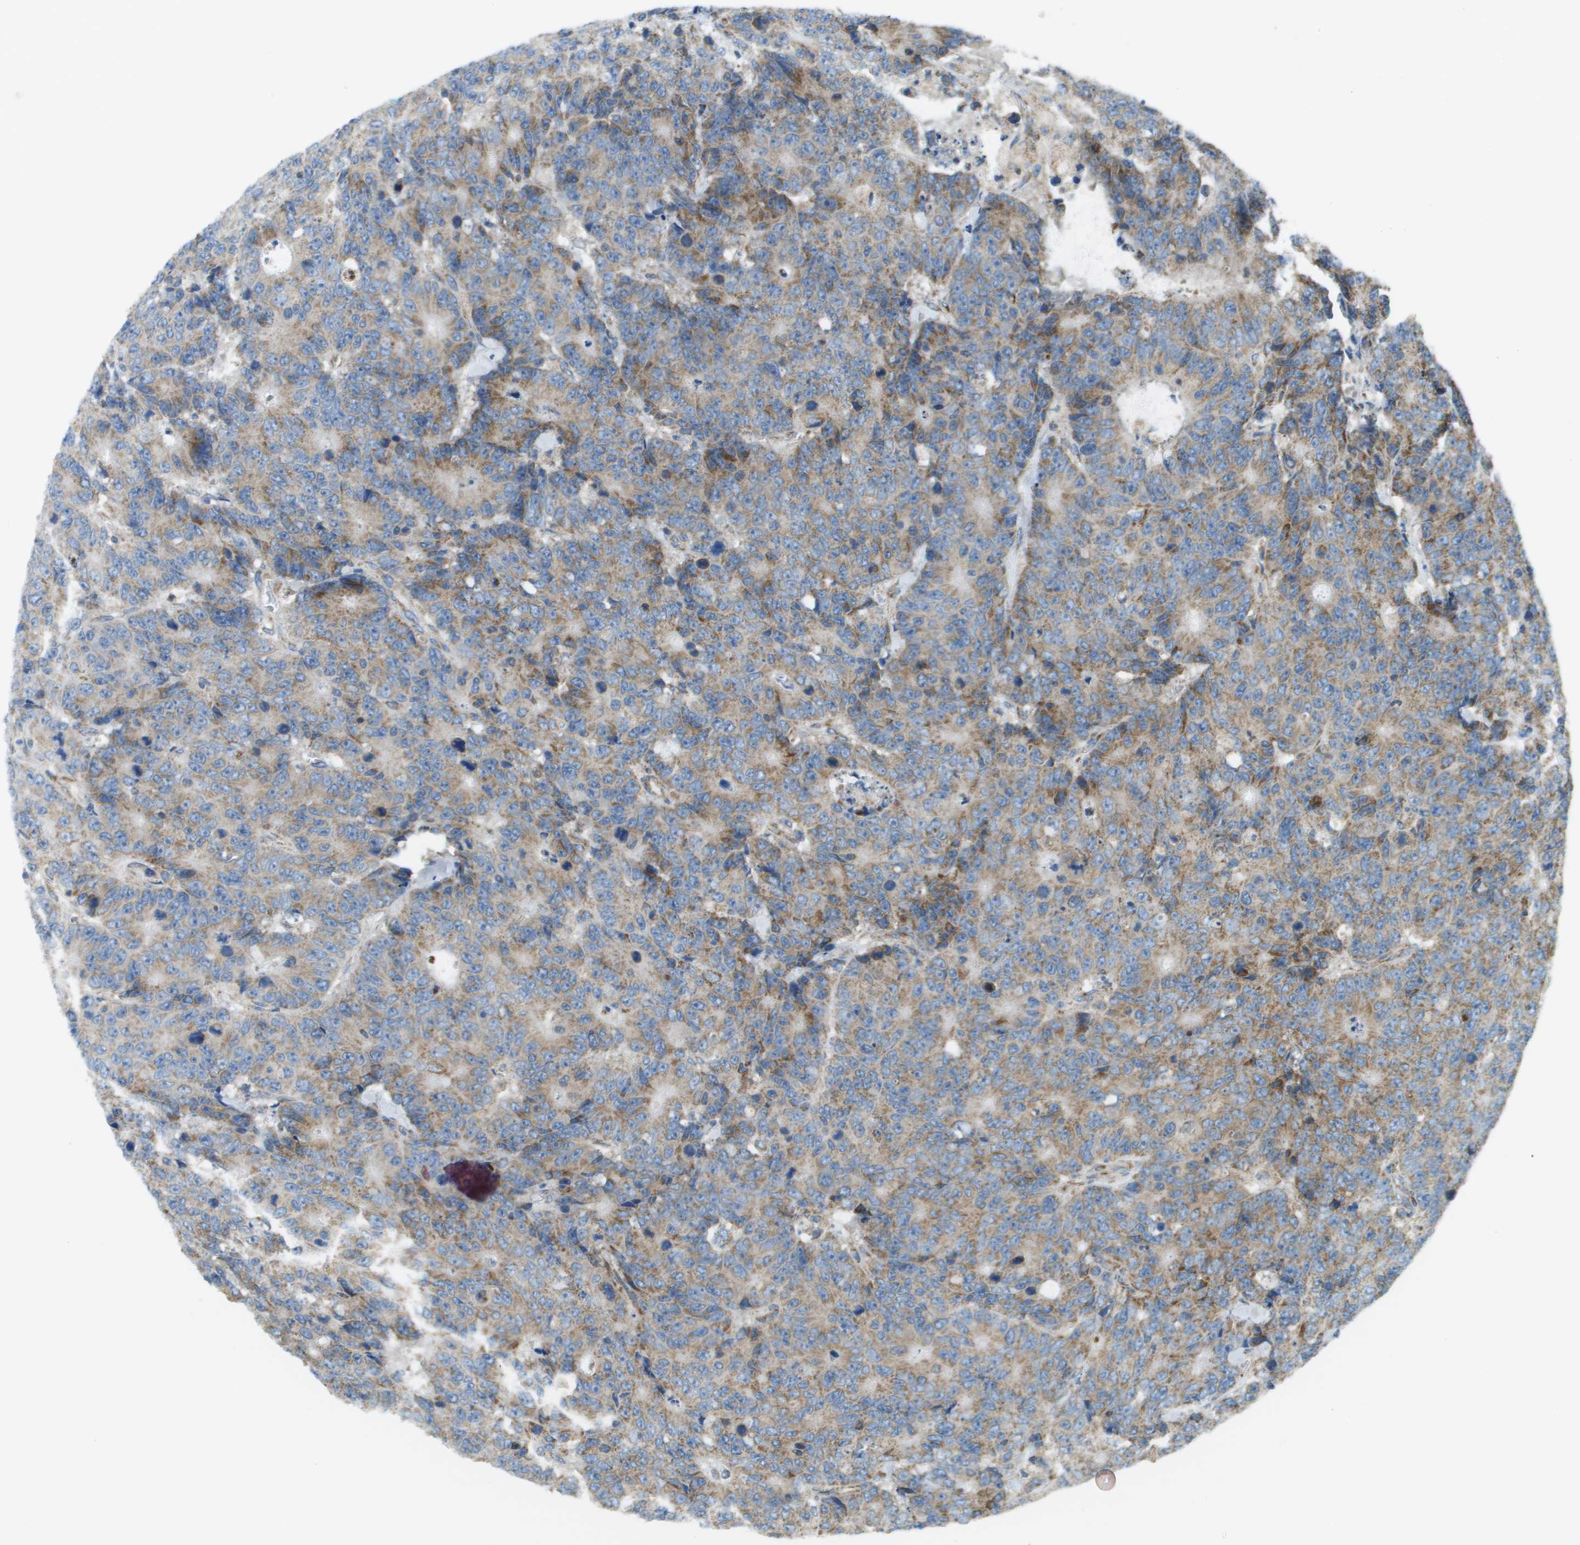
{"staining": {"intensity": "moderate", "quantity": ">75%", "location": "cytoplasmic/membranous"}, "tissue": "colorectal cancer", "cell_type": "Tumor cells", "image_type": "cancer", "snomed": [{"axis": "morphology", "description": "Adenocarcinoma, NOS"}, {"axis": "topography", "description": "Colon"}], "caption": "Tumor cells display medium levels of moderate cytoplasmic/membranous positivity in about >75% of cells in human colorectal cancer.", "gene": "TAOK3", "patient": {"sex": "female", "age": 86}}